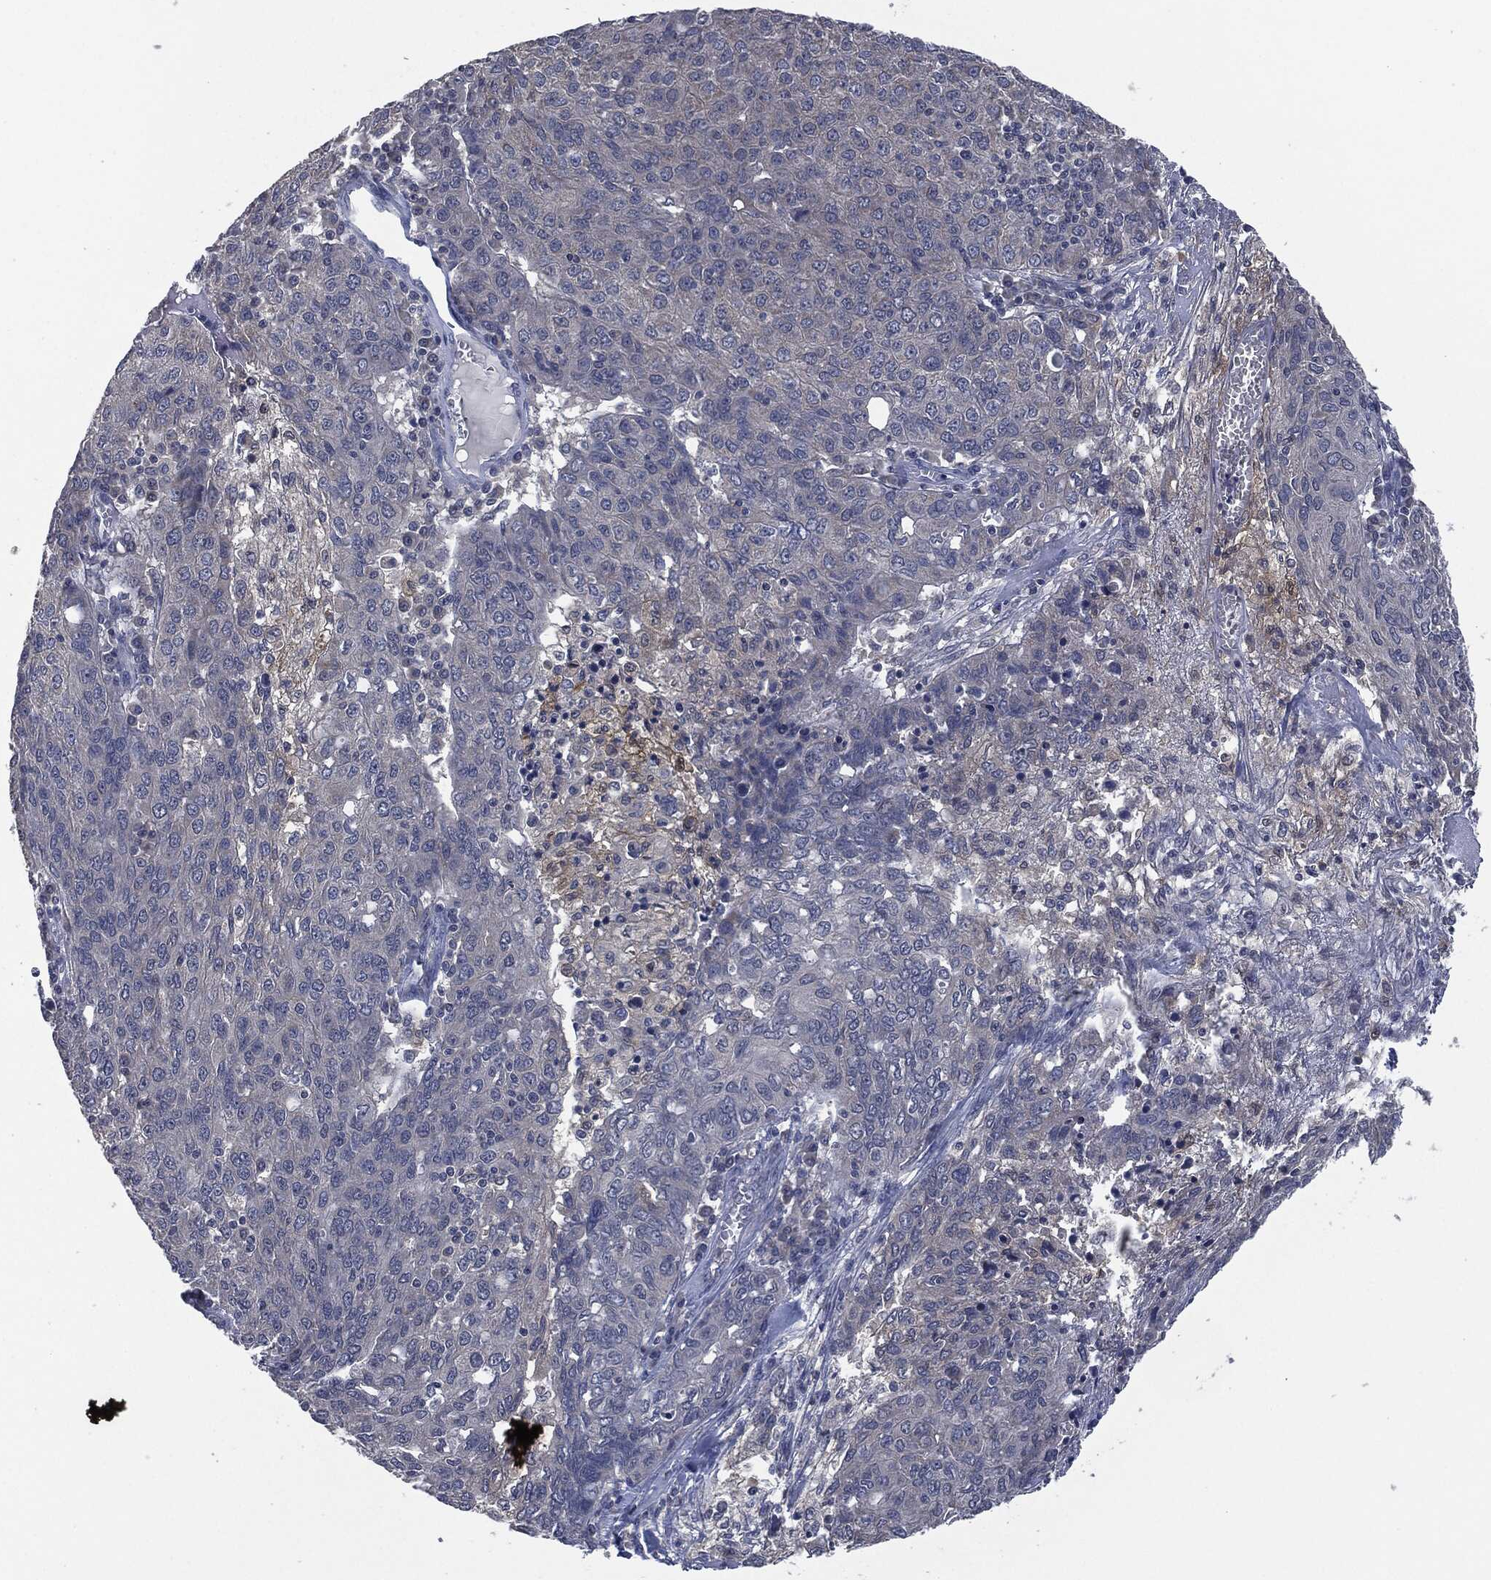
{"staining": {"intensity": "negative", "quantity": "none", "location": "none"}, "tissue": "ovarian cancer", "cell_type": "Tumor cells", "image_type": "cancer", "snomed": [{"axis": "morphology", "description": "Carcinoma, endometroid"}, {"axis": "topography", "description": "Ovary"}], "caption": "An image of ovarian cancer (endometroid carcinoma) stained for a protein exhibits no brown staining in tumor cells.", "gene": "IL1RN", "patient": {"sex": "female", "age": 50}}